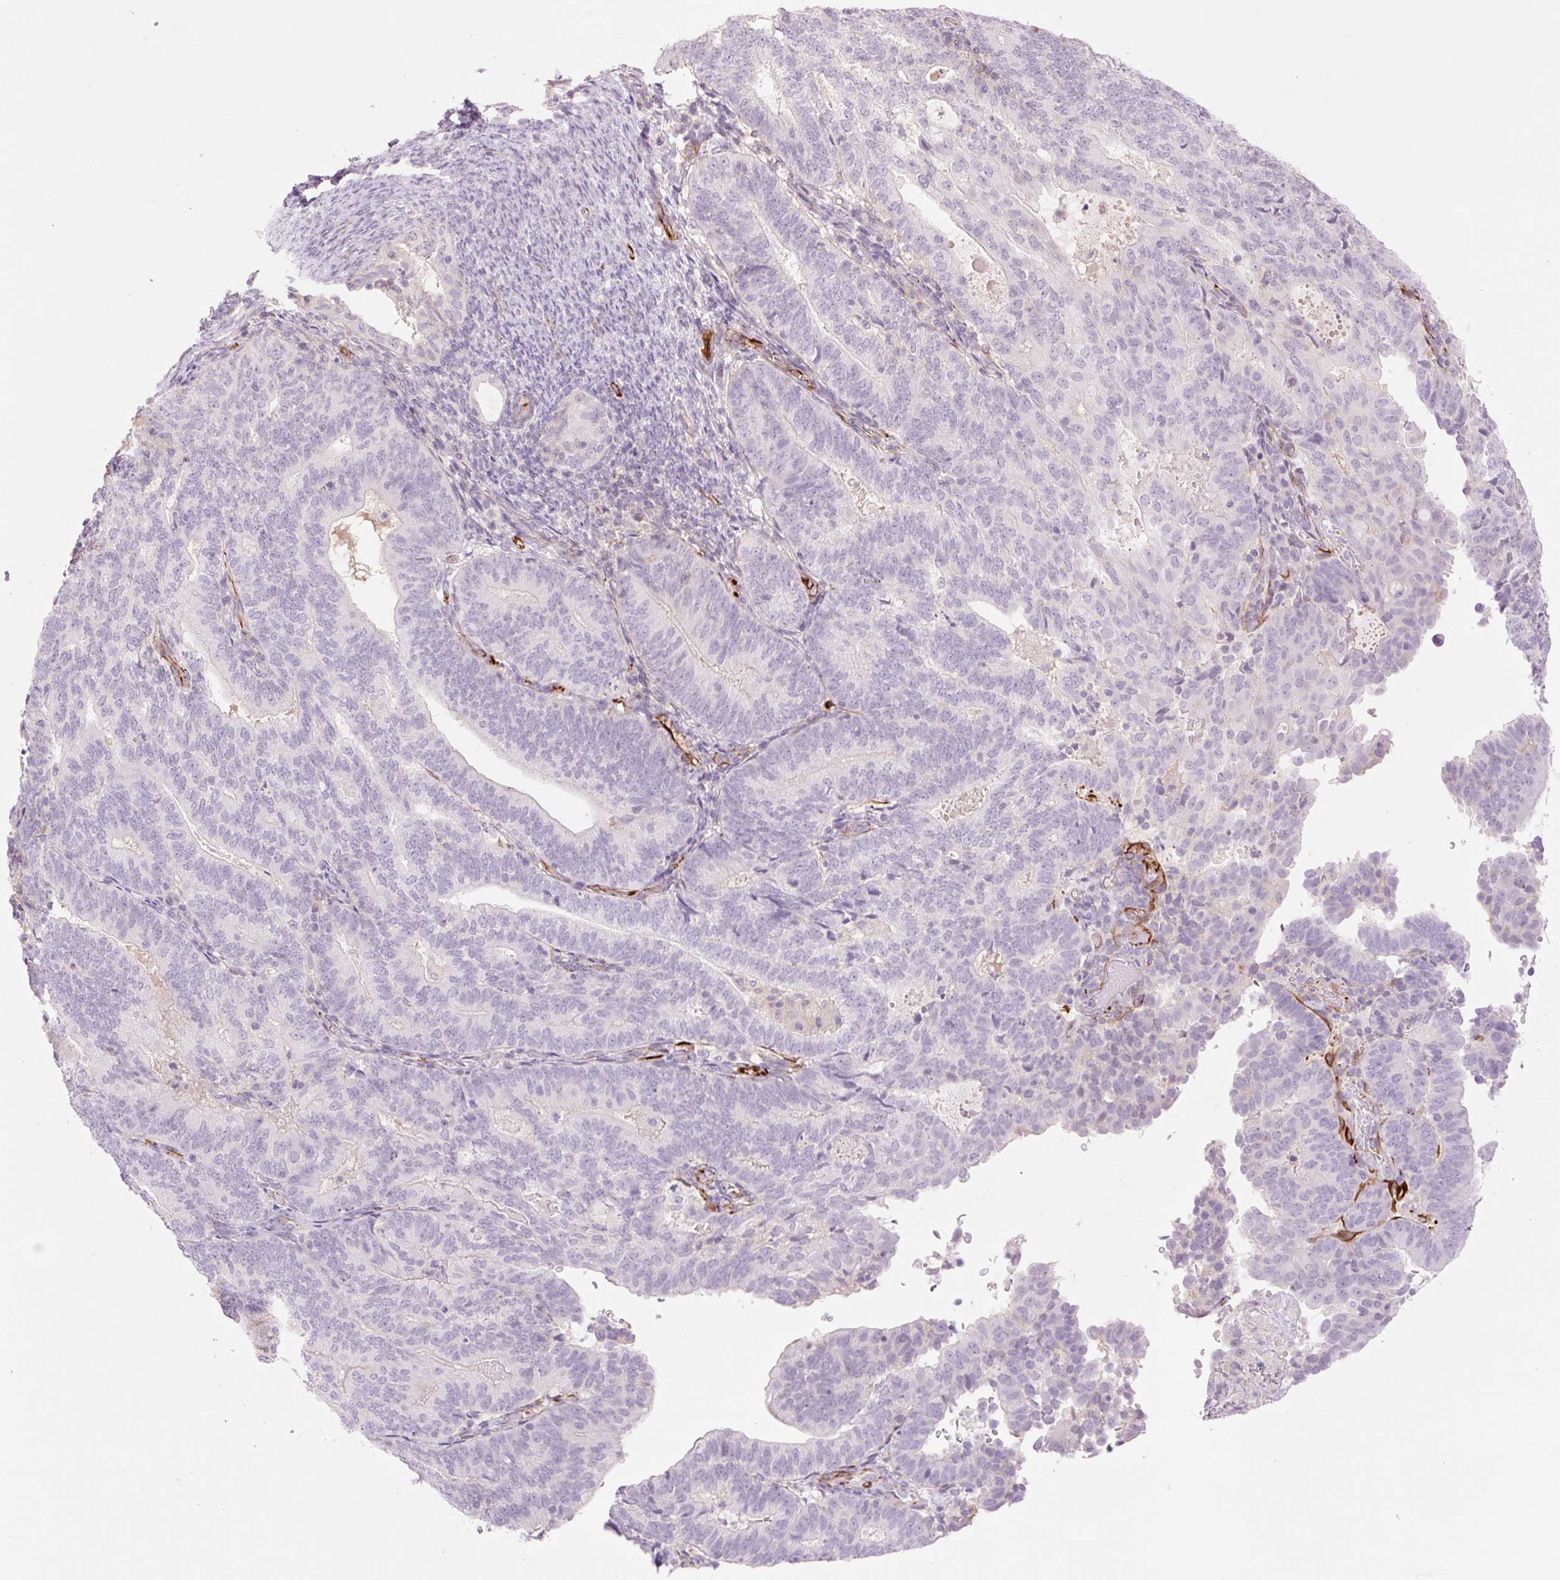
{"staining": {"intensity": "negative", "quantity": "none", "location": "none"}, "tissue": "endometrial cancer", "cell_type": "Tumor cells", "image_type": "cancer", "snomed": [{"axis": "morphology", "description": "Adenocarcinoma, NOS"}, {"axis": "topography", "description": "Endometrium"}], "caption": "Human endometrial adenocarcinoma stained for a protein using IHC demonstrates no expression in tumor cells.", "gene": "ZFYVE21", "patient": {"sex": "female", "age": 70}}